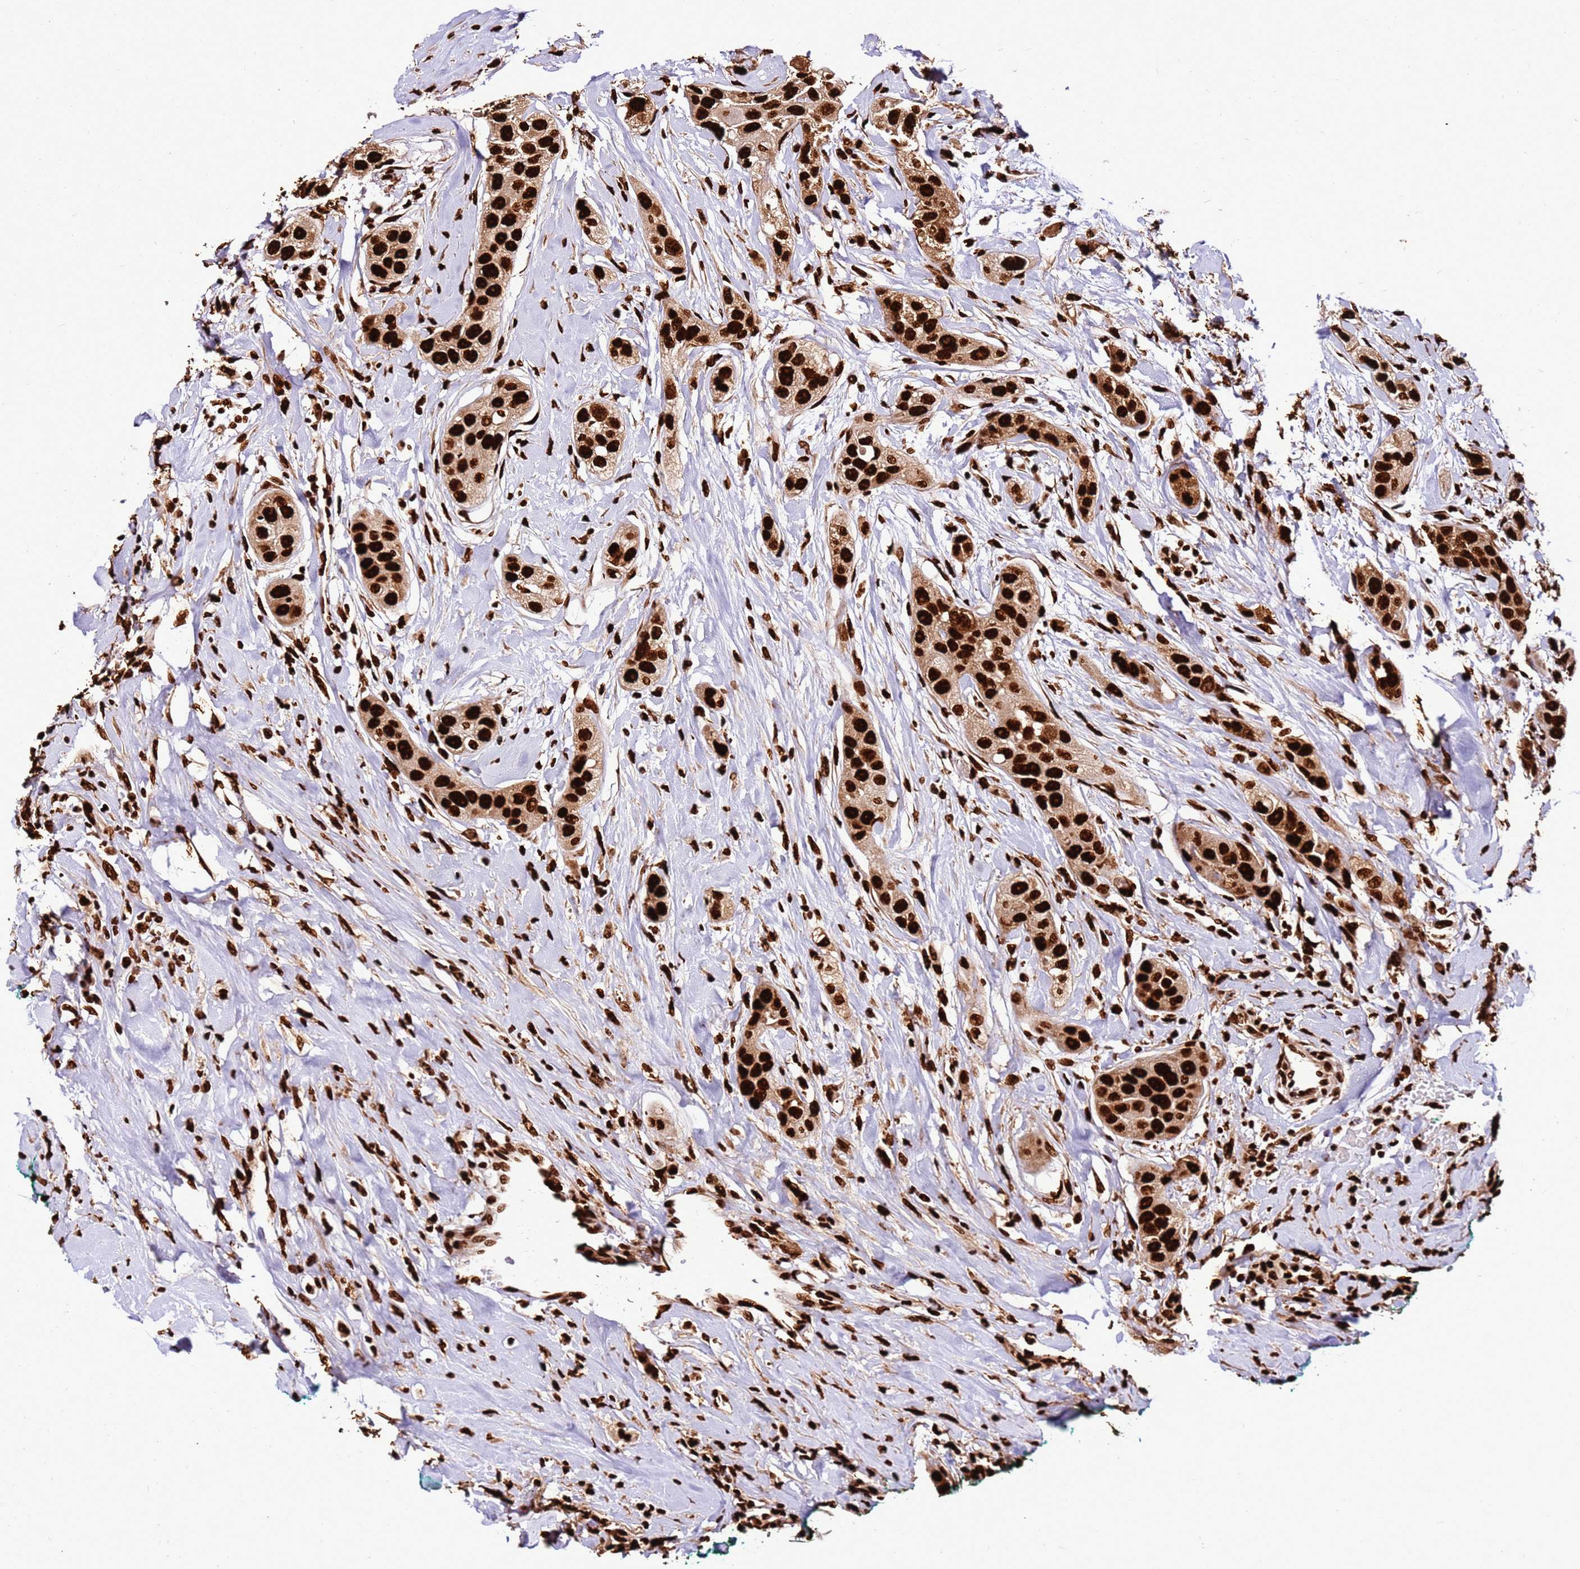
{"staining": {"intensity": "strong", "quantity": ">75%", "location": "cytoplasmic/membranous,nuclear"}, "tissue": "head and neck cancer", "cell_type": "Tumor cells", "image_type": "cancer", "snomed": [{"axis": "morphology", "description": "Normal tissue, NOS"}, {"axis": "morphology", "description": "Squamous cell carcinoma, NOS"}, {"axis": "topography", "description": "Skeletal muscle"}, {"axis": "topography", "description": "Head-Neck"}], "caption": "This image reveals head and neck cancer (squamous cell carcinoma) stained with IHC to label a protein in brown. The cytoplasmic/membranous and nuclear of tumor cells show strong positivity for the protein. Nuclei are counter-stained blue.", "gene": "HNRNPAB", "patient": {"sex": "male", "age": 51}}